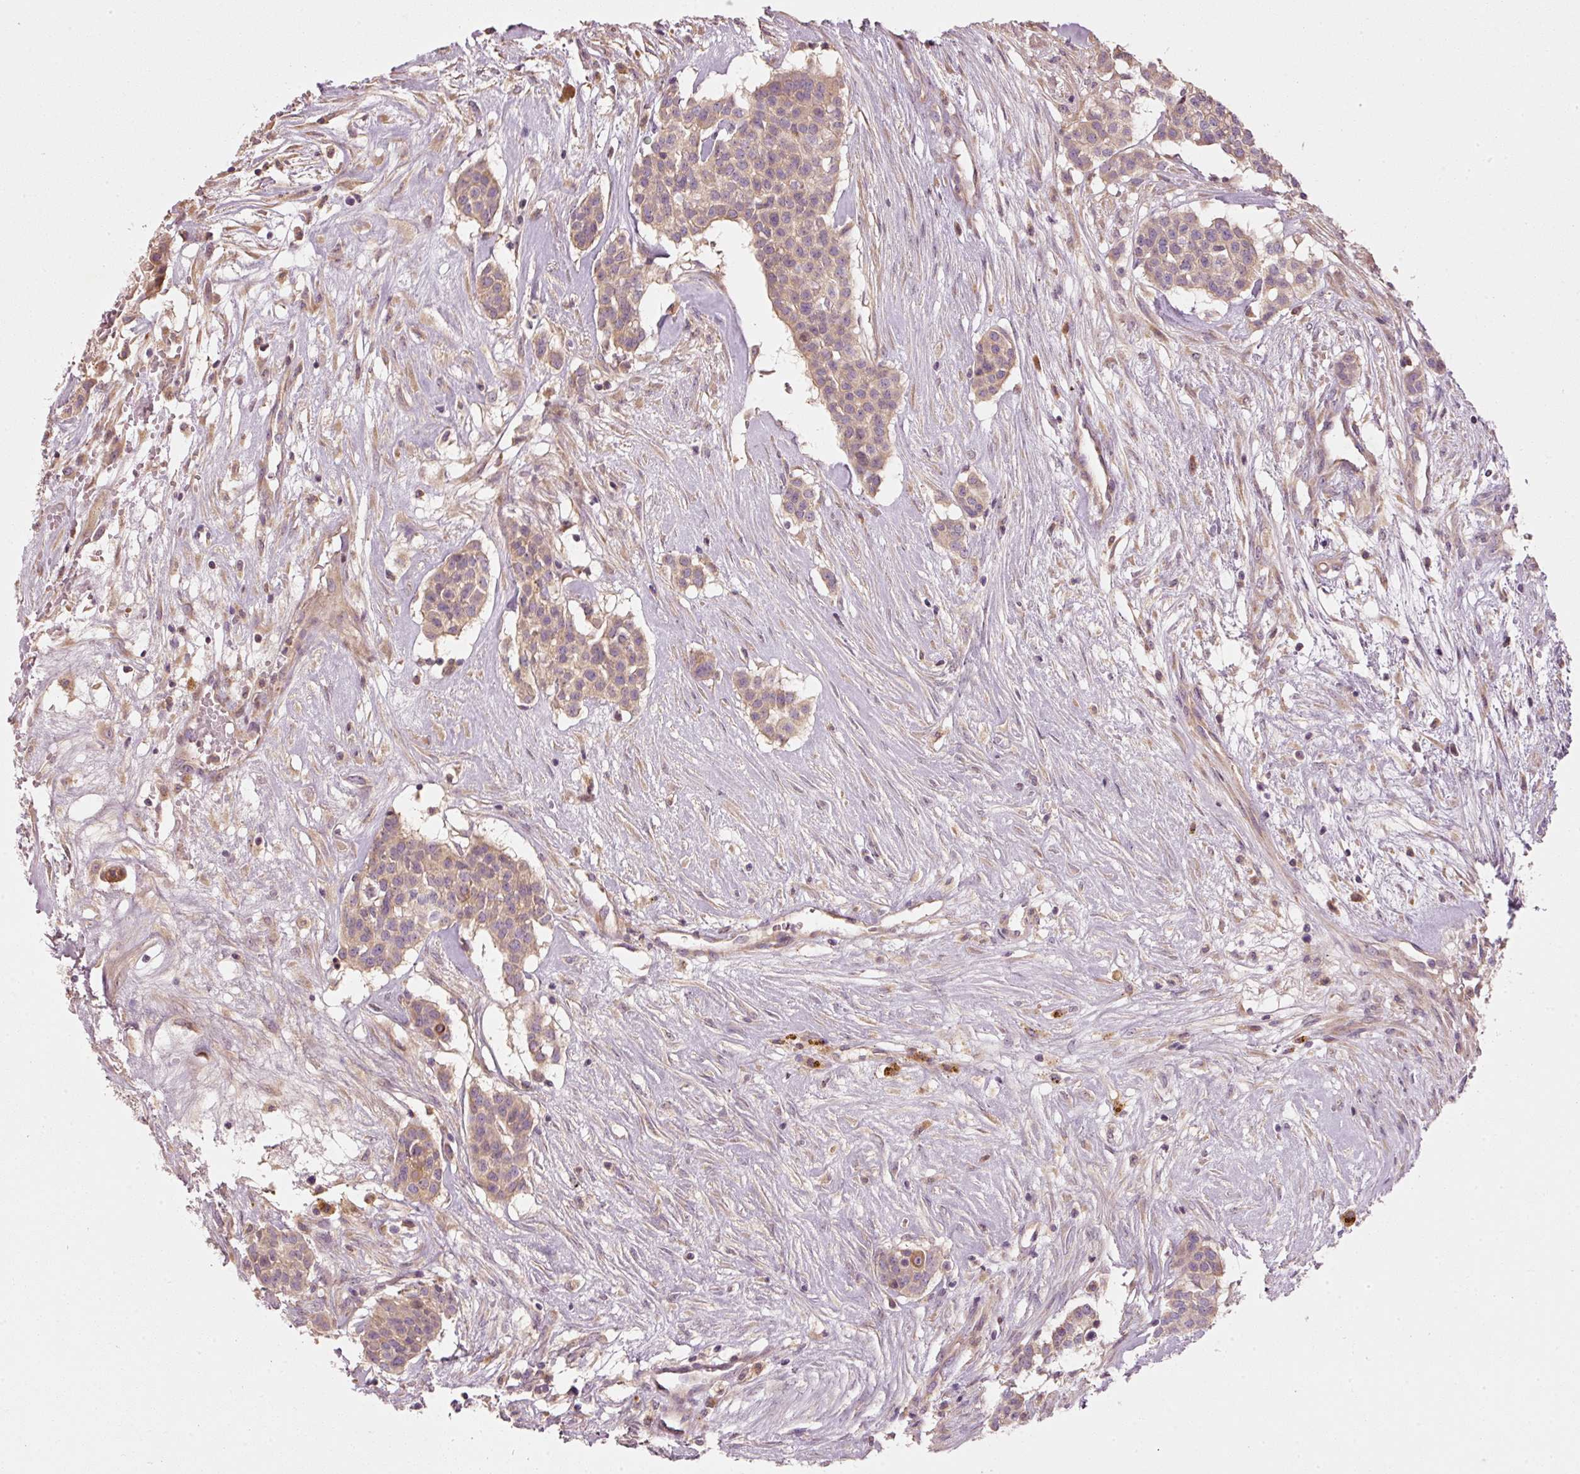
{"staining": {"intensity": "moderate", "quantity": ">75%", "location": "cytoplasmic/membranous"}, "tissue": "head and neck cancer", "cell_type": "Tumor cells", "image_type": "cancer", "snomed": [{"axis": "morphology", "description": "Adenocarcinoma, NOS"}, {"axis": "topography", "description": "Head-Neck"}], "caption": "Protein staining displays moderate cytoplasmic/membranous positivity in approximately >75% of tumor cells in head and neck adenocarcinoma.", "gene": "MAP10", "patient": {"sex": "male", "age": 81}}